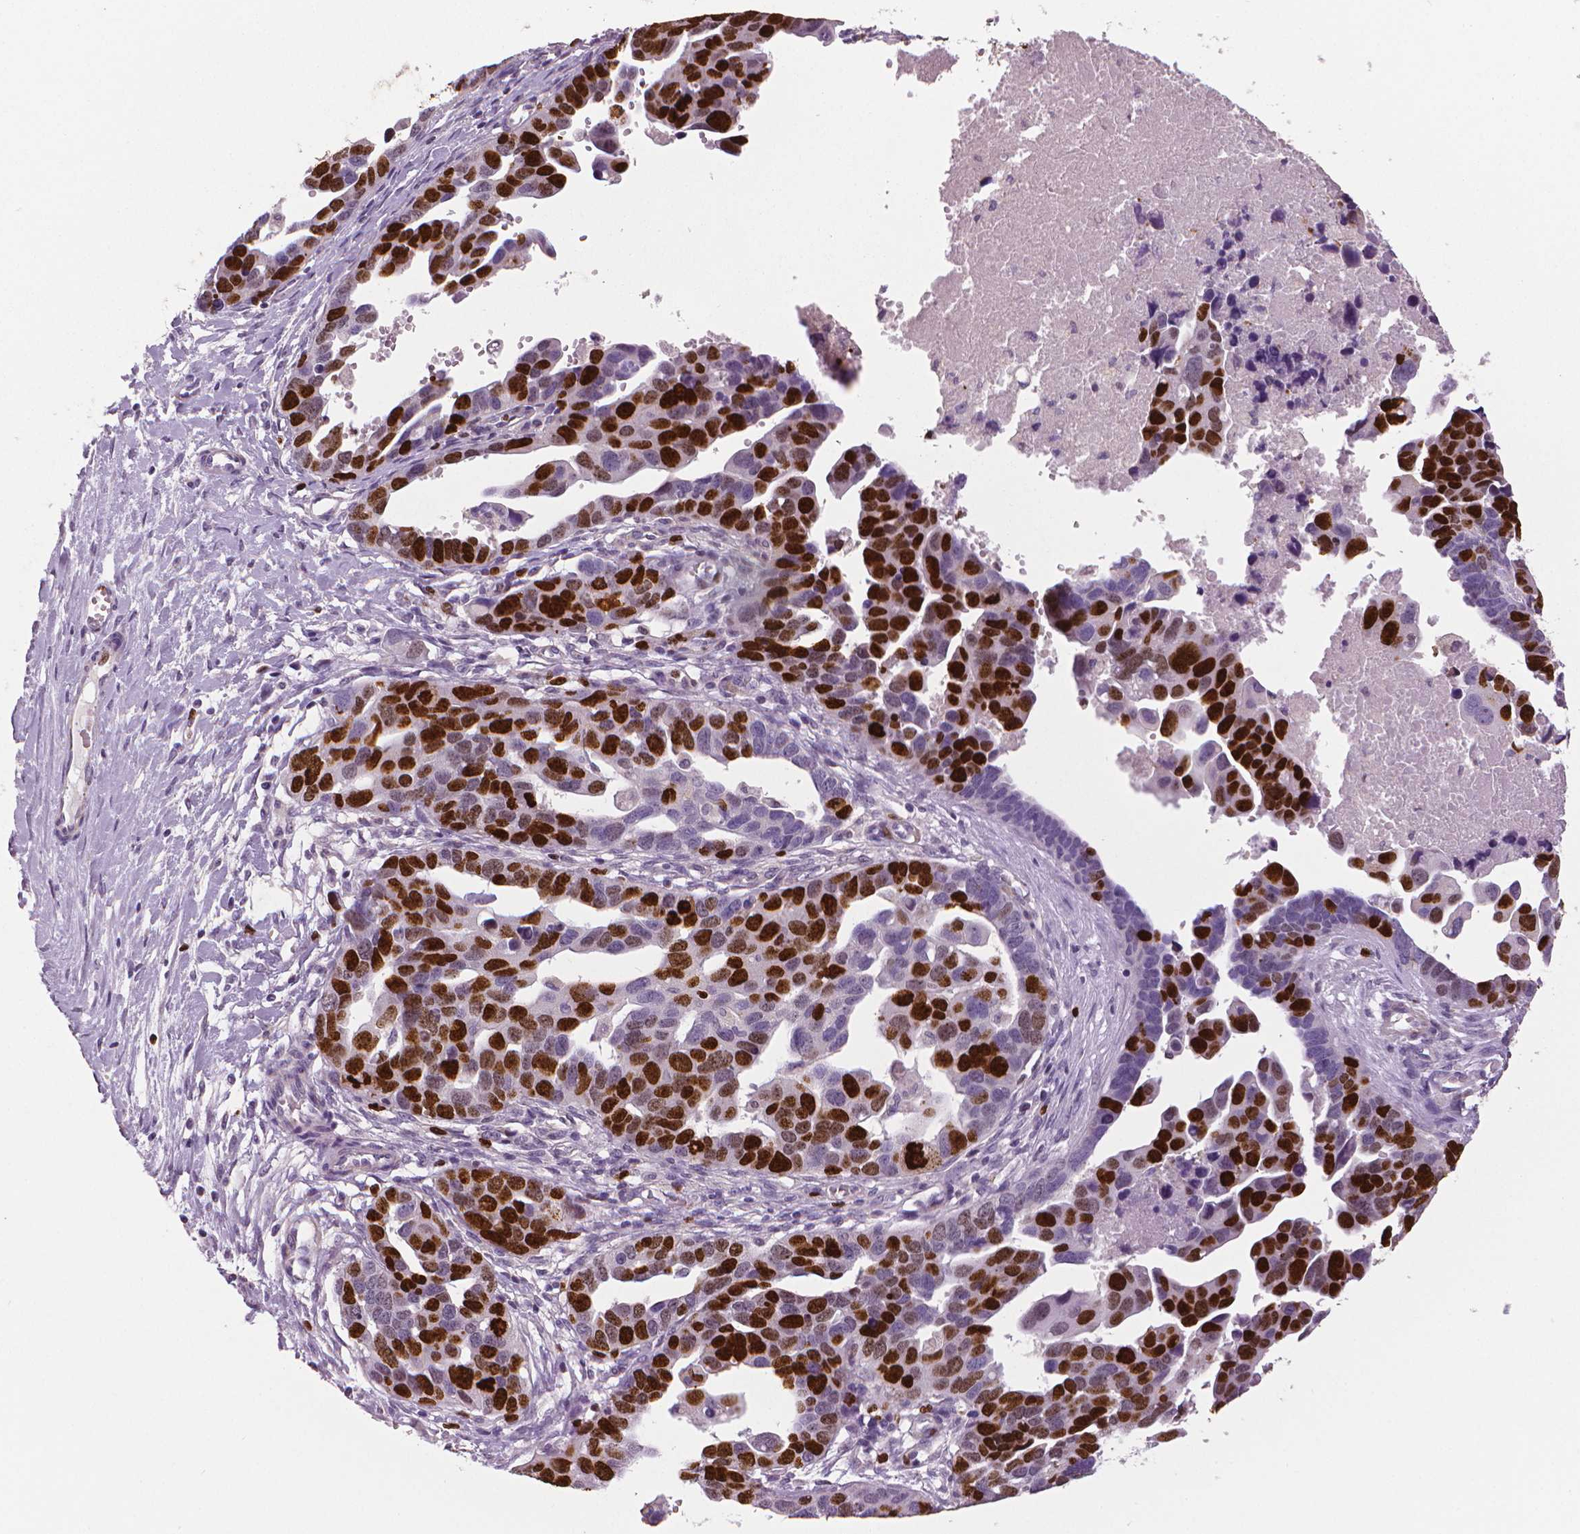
{"staining": {"intensity": "strong", "quantity": ">75%", "location": "nuclear"}, "tissue": "ovarian cancer", "cell_type": "Tumor cells", "image_type": "cancer", "snomed": [{"axis": "morphology", "description": "Cystadenocarcinoma, serous, NOS"}, {"axis": "topography", "description": "Ovary"}], "caption": "The histopathology image exhibits immunohistochemical staining of ovarian cancer. There is strong nuclear expression is identified in about >75% of tumor cells.", "gene": "MKI67", "patient": {"sex": "female", "age": 54}}